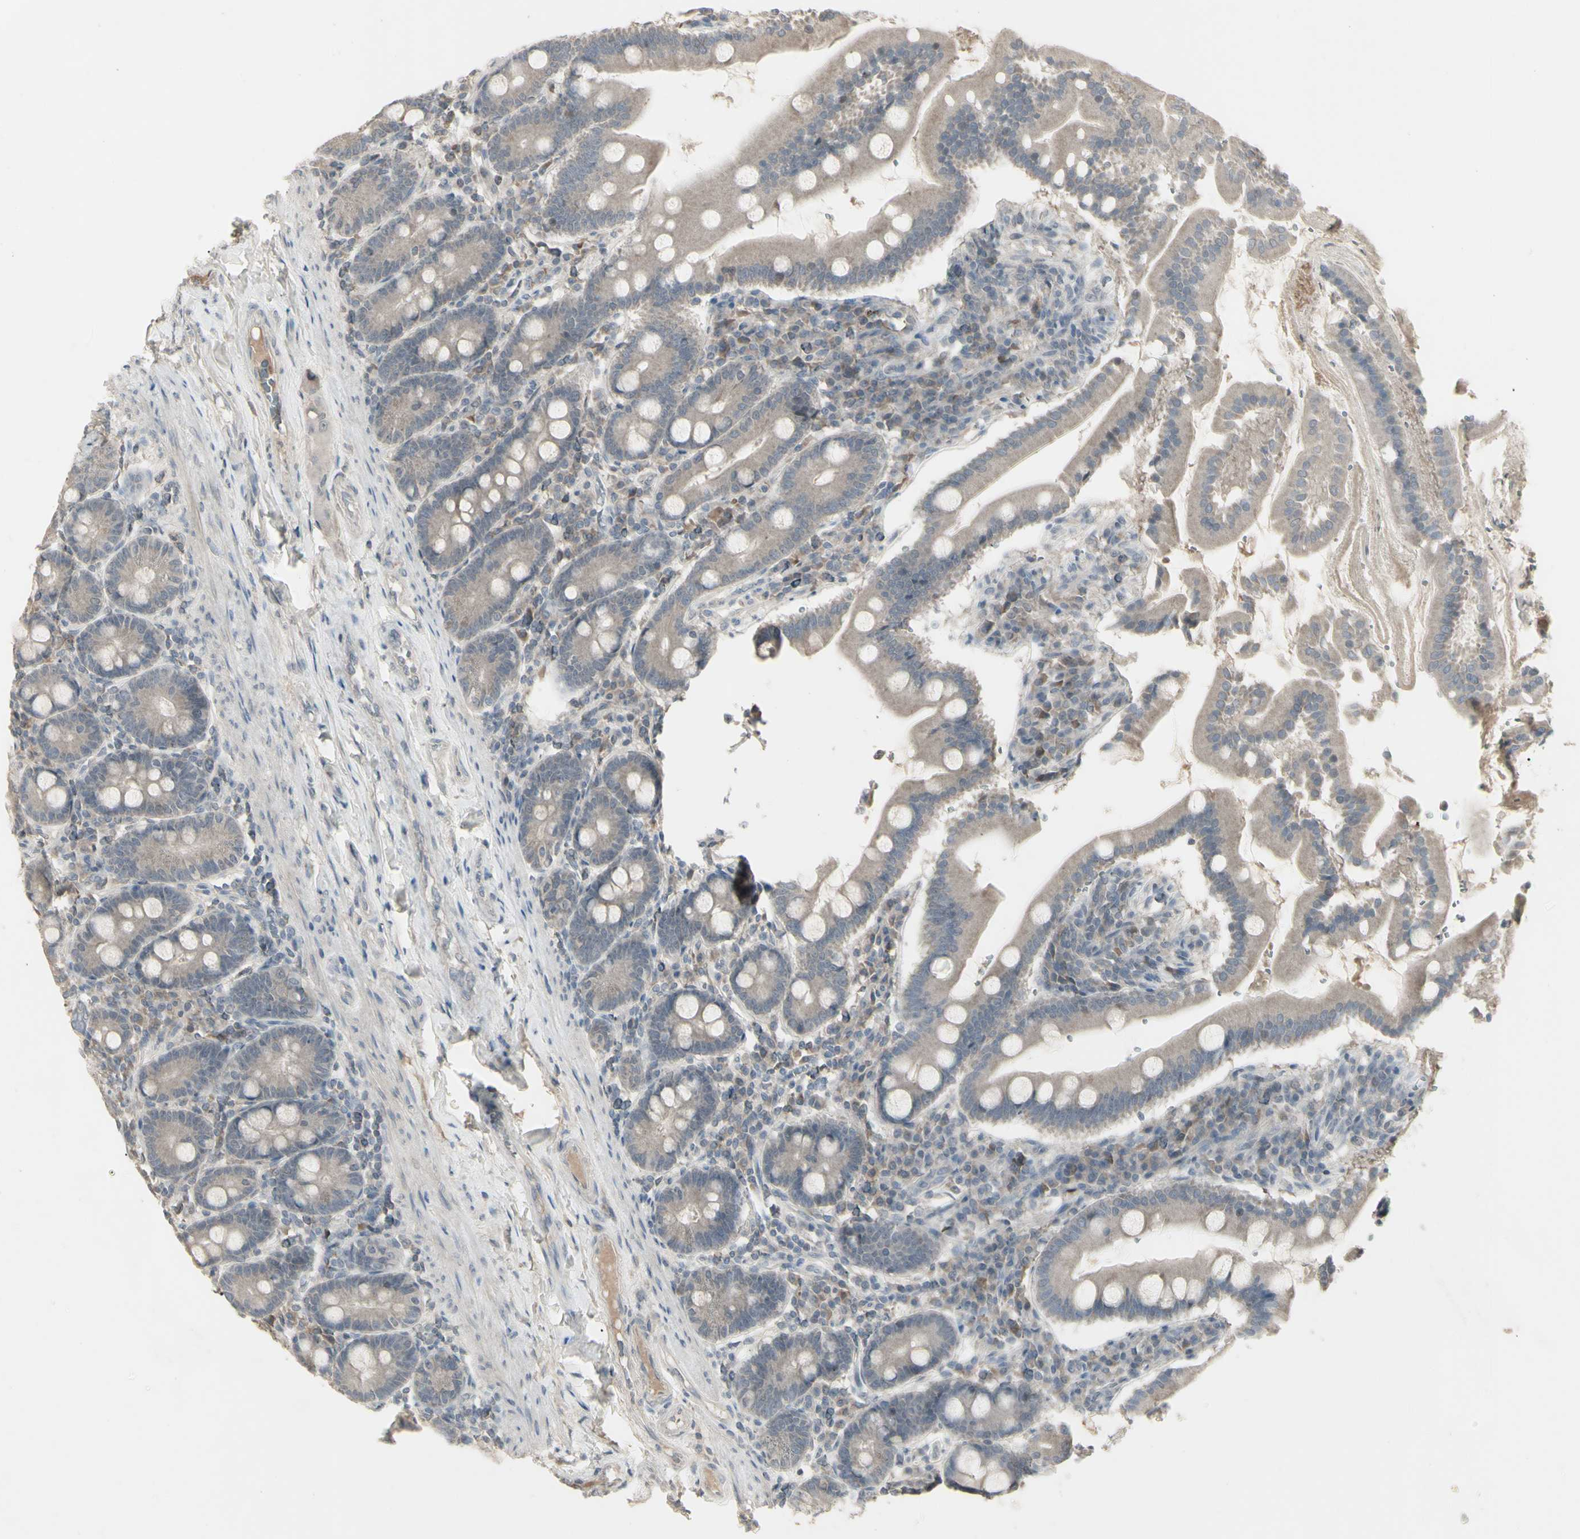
{"staining": {"intensity": "weak", "quantity": "<25%", "location": "cytoplasmic/membranous"}, "tissue": "duodenum", "cell_type": "Glandular cells", "image_type": "normal", "snomed": [{"axis": "morphology", "description": "Normal tissue, NOS"}, {"axis": "topography", "description": "Duodenum"}], "caption": "High power microscopy micrograph of an immunohistochemistry image of normal duodenum, revealing no significant expression in glandular cells.", "gene": "PIAS4", "patient": {"sex": "male", "age": 50}}